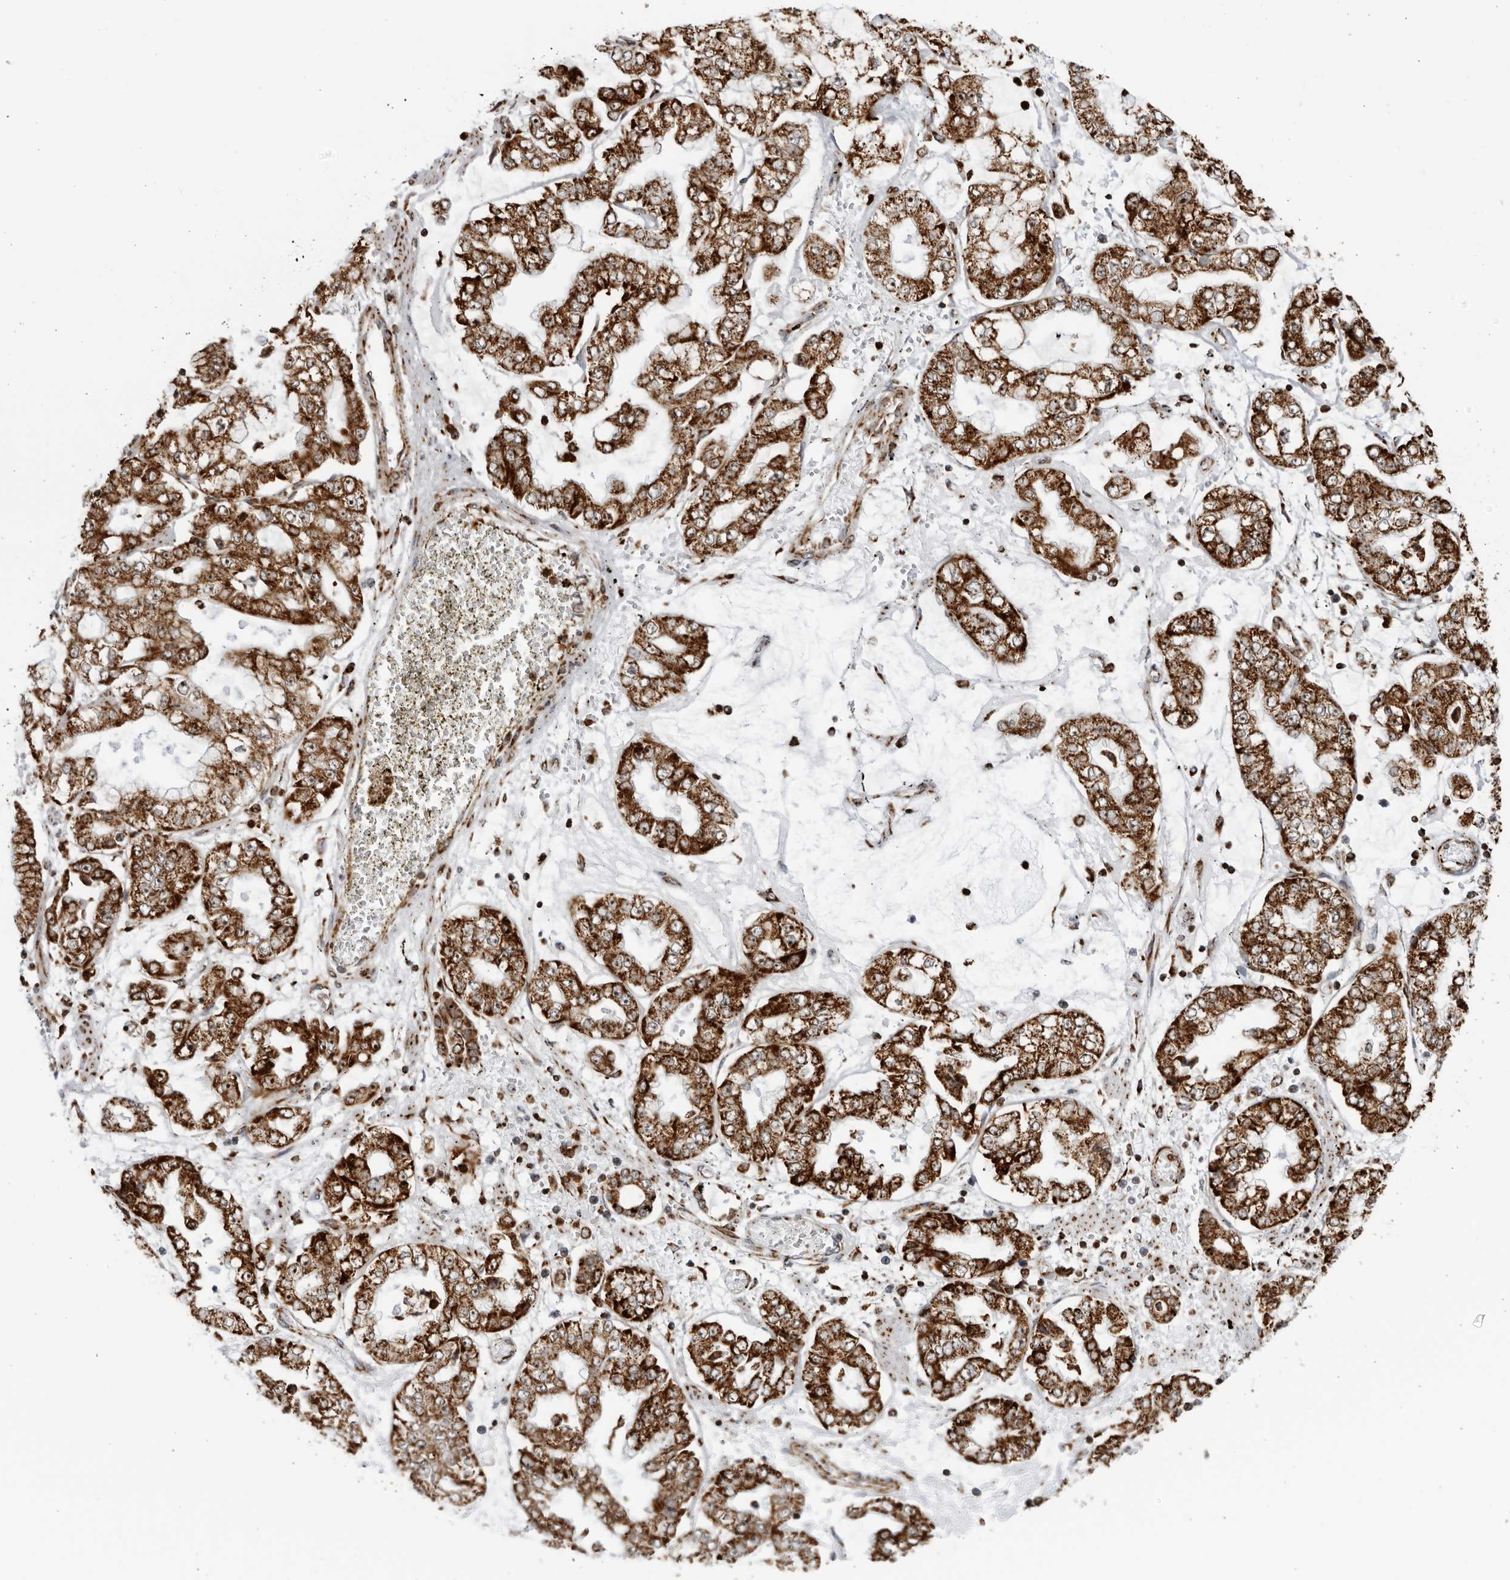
{"staining": {"intensity": "strong", "quantity": ">75%", "location": "cytoplasmic/membranous,nuclear"}, "tissue": "stomach cancer", "cell_type": "Tumor cells", "image_type": "cancer", "snomed": [{"axis": "morphology", "description": "Adenocarcinoma, NOS"}, {"axis": "topography", "description": "Stomach"}], "caption": "A histopathology image showing strong cytoplasmic/membranous and nuclear expression in approximately >75% of tumor cells in stomach cancer (adenocarcinoma), as visualized by brown immunohistochemical staining.", "gene": "RBM34", "patient": {"sex": "male", "age": 76}}